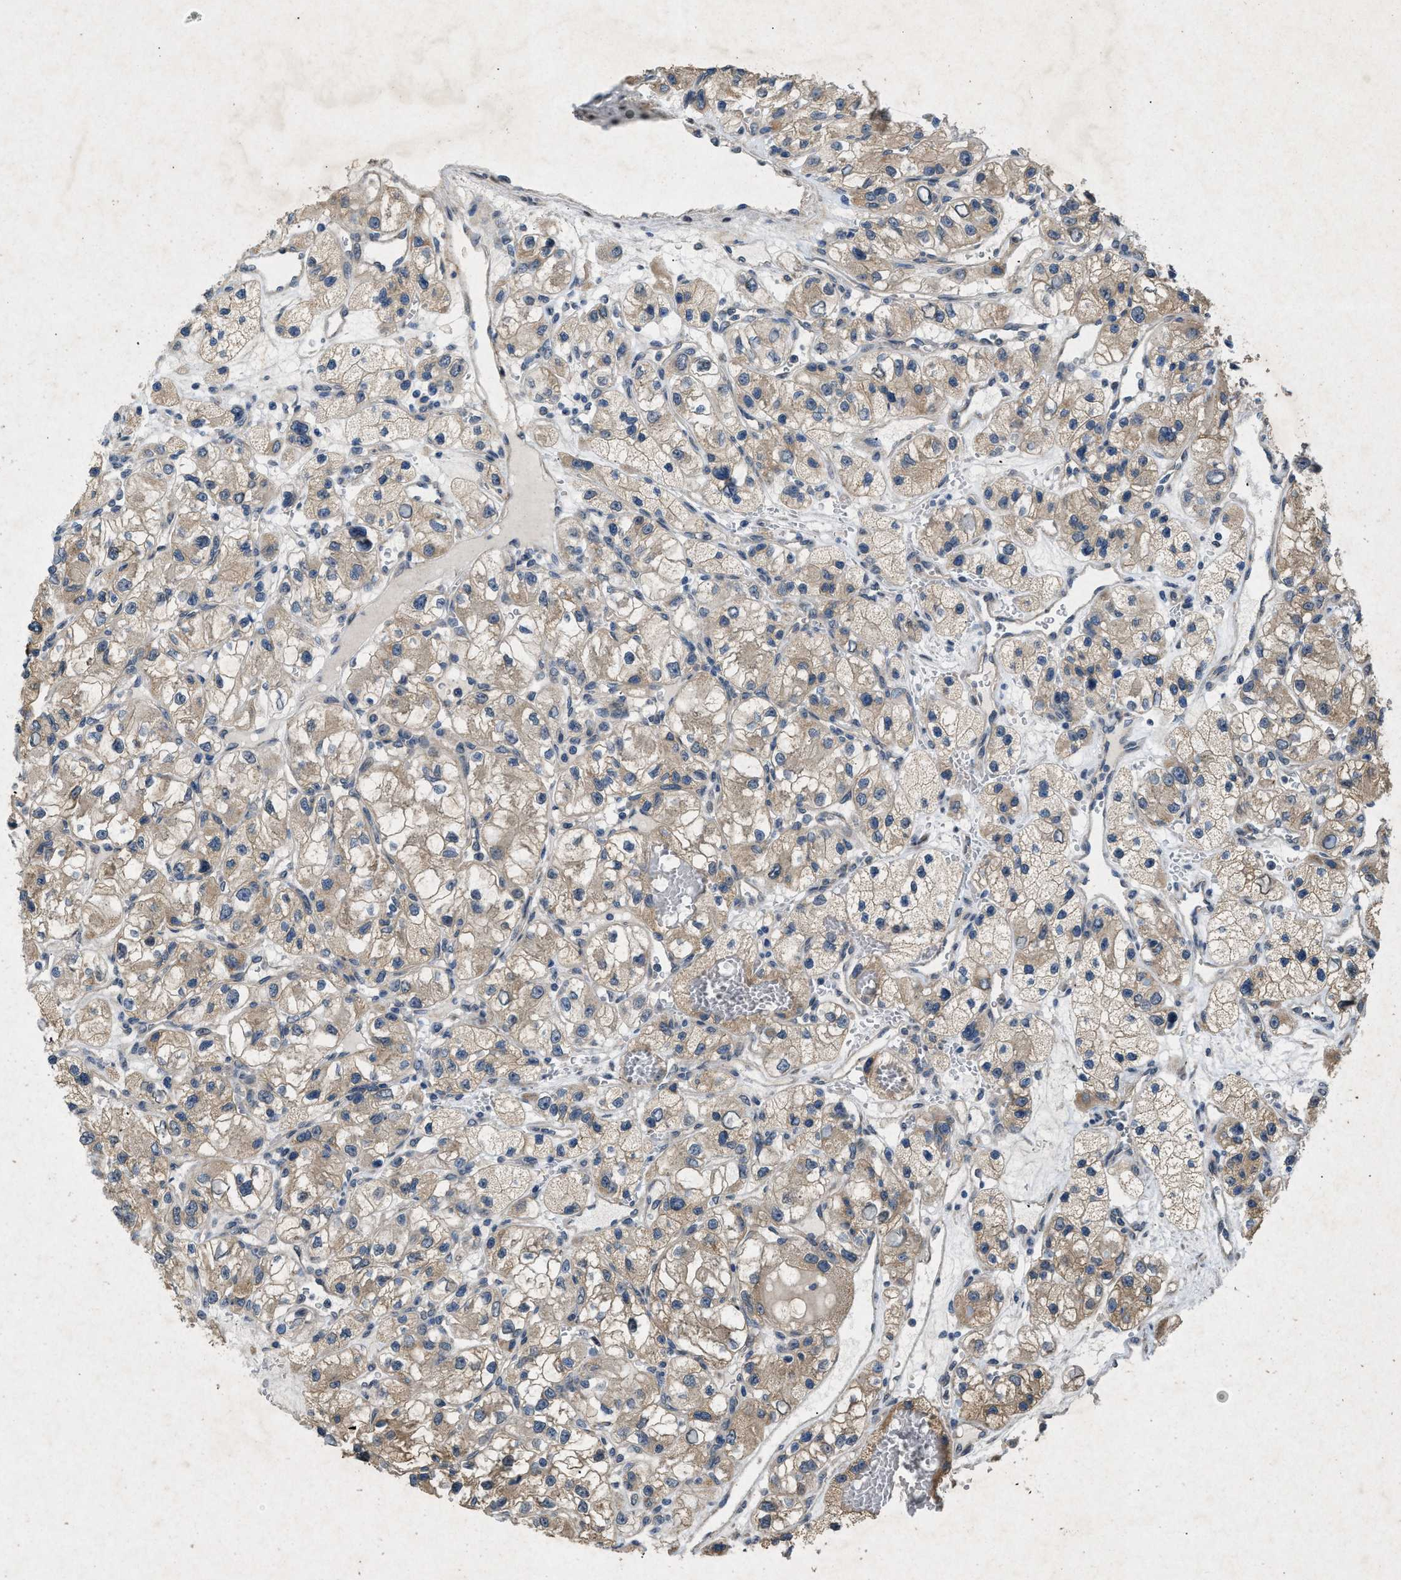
{"staining": {"intensity": "moderate", "quantity": ">75%", "location": "cytoplasmic/membranous"}, "tissue": "renal cancer", "cell_type": "Tumor cells", "image_type": "cancer", "snomed": [{"axis": "morphology", "description": "Adenocarcinoma, NOS"}, {"axis": "topography", "description": "Kidney"}], "caption": "A brown stain shows moderate cytoplasmic/membranous positivity of a protein in adenocarcinoma (renal) tumor cells. The protein is shown in brown color, while the nuclei are stained blue.", "gene": "PRKG2", "patient": {"sex": "female", "age": 57}}